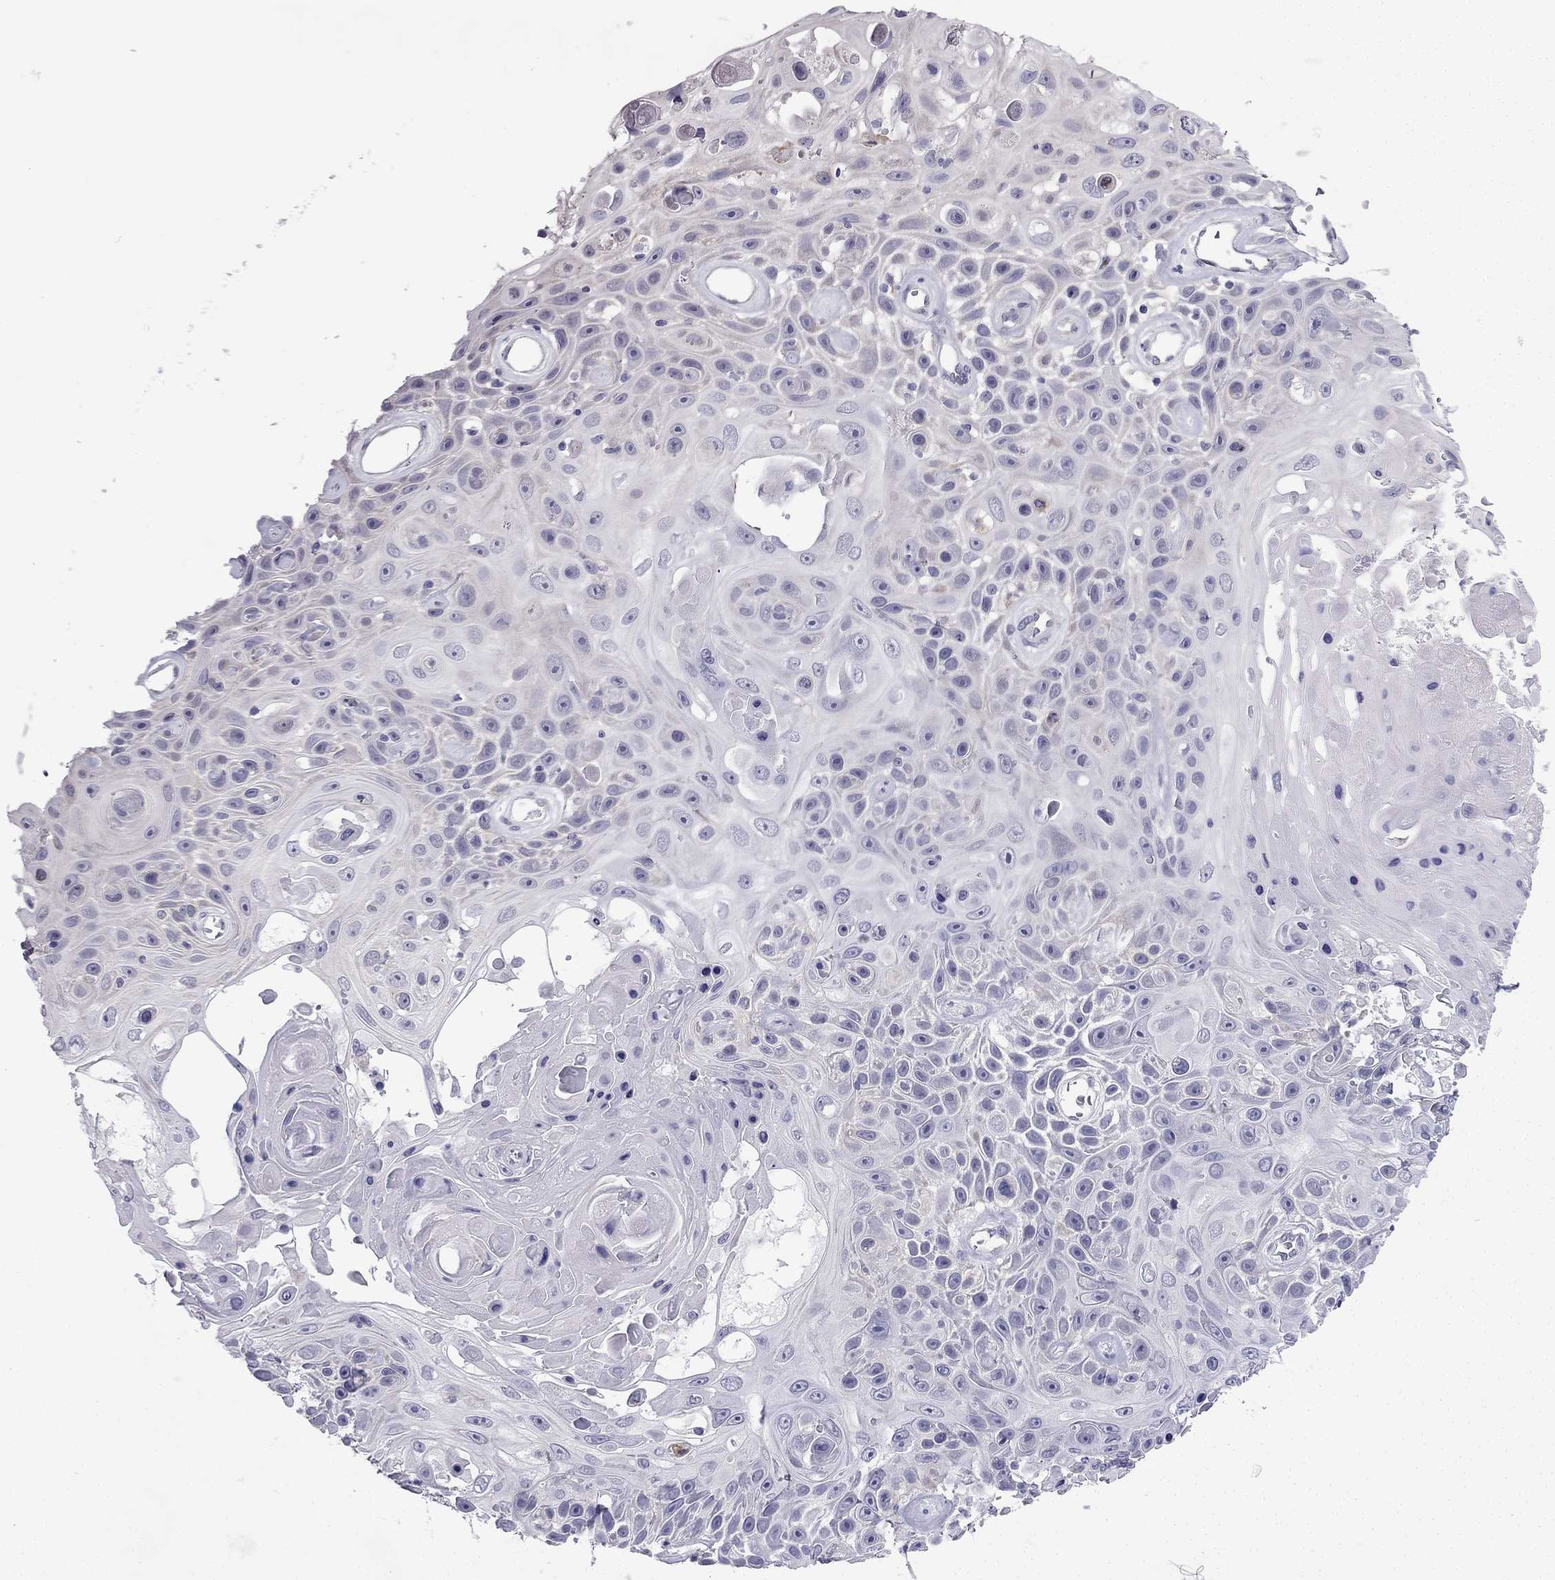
{"staining": {"intensity": "negative", "quantity": "none", "location": "none"}, "tissue": "skin cancer", "cell_type": "Tumor cells", "image_type": "cancer", "snomed": [{"axis": "morphology", "description": "Squamous cell carcinoma, NOS"}, {"axis": "topography", "description": "Skin"}], "caption": "The photomicrograph demonstrates no significant expression in tumor cells of skin cancer.", "gene": "CFAP53", "patient": {"sex": "male", "age": 82}}